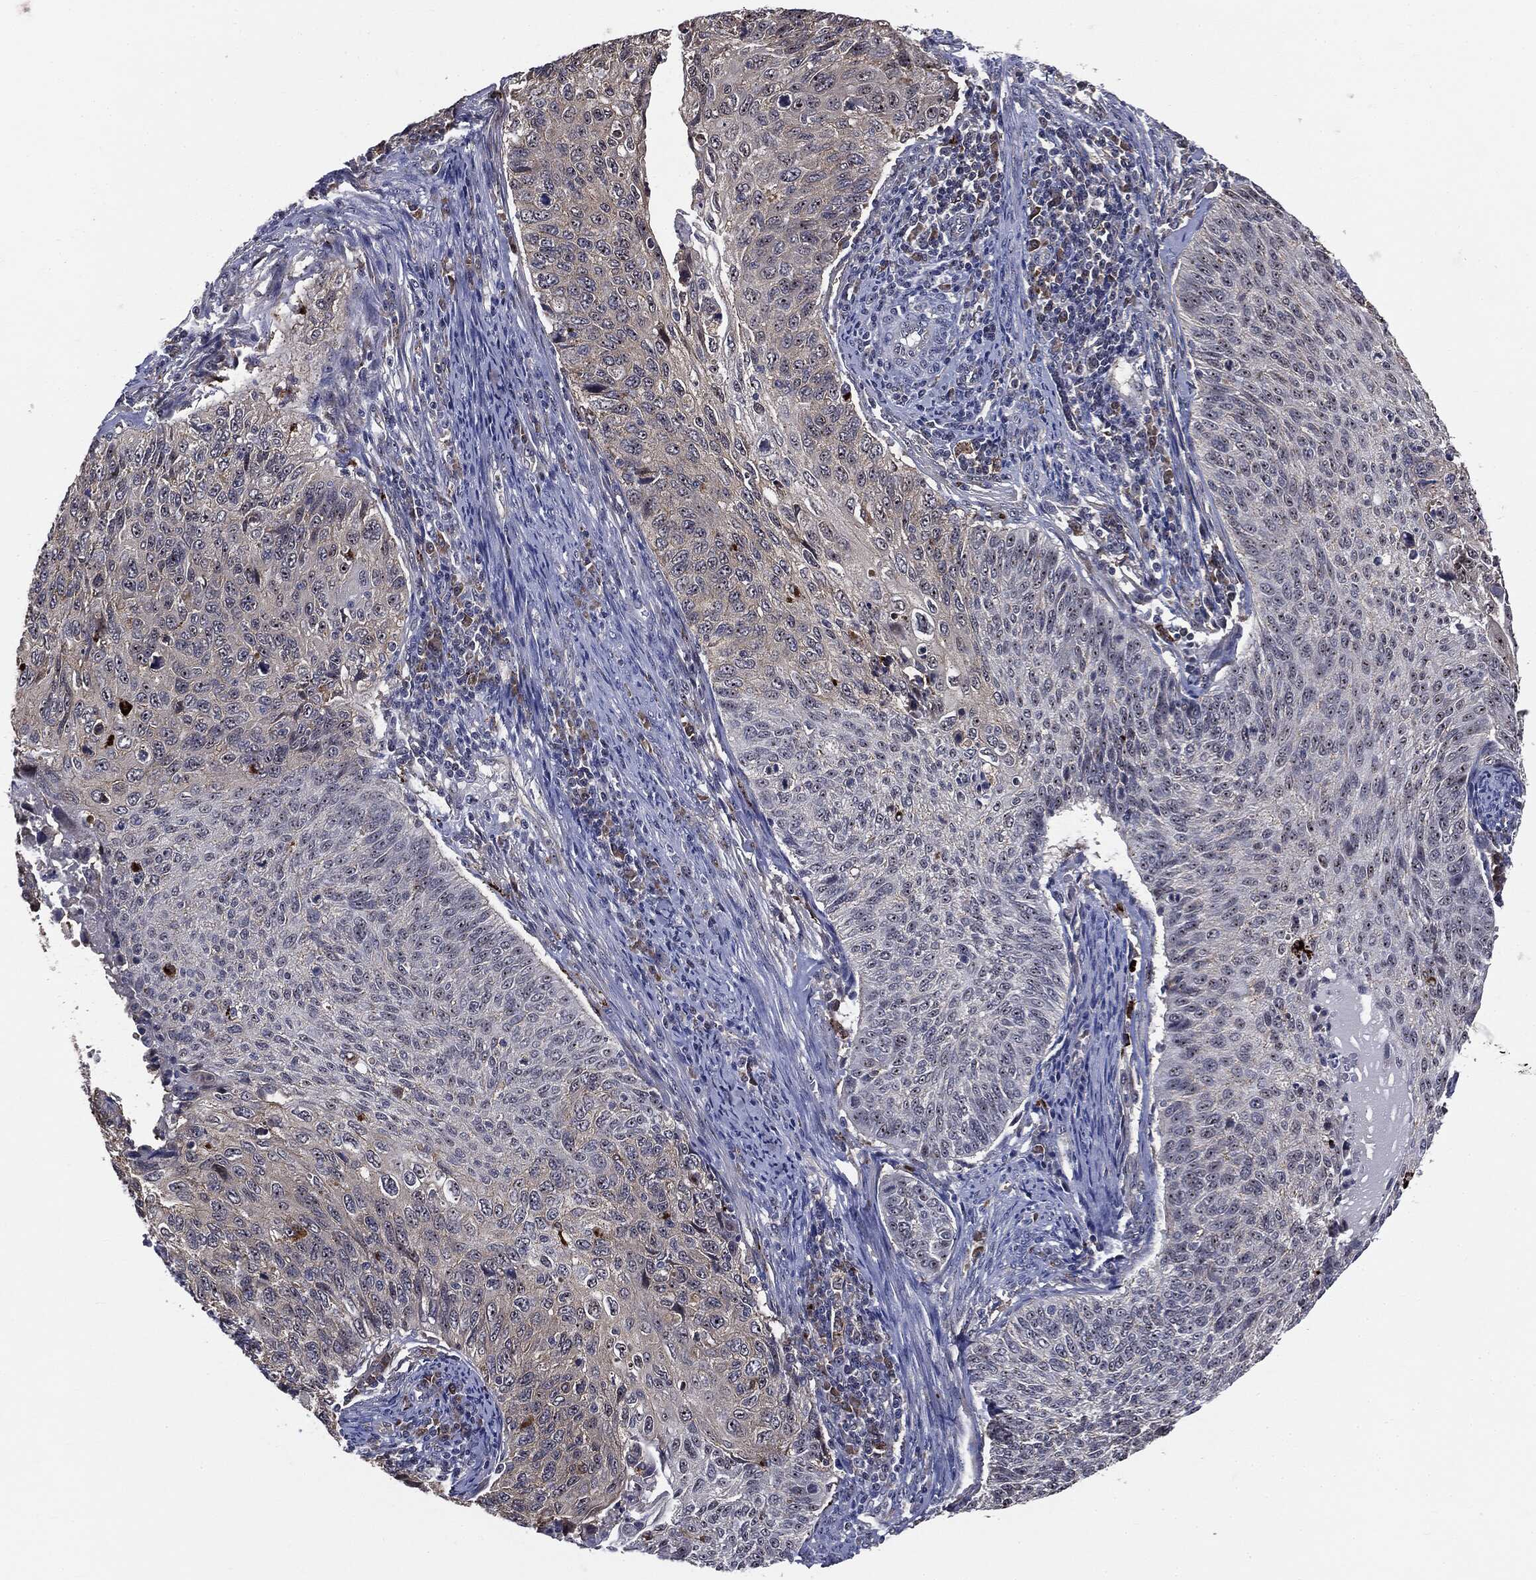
{"staining": {"intensity": "negative", "quantity": "none", "location": "none"}, "tissue": "cervical cancer", "cell_type": "Tumor cells", "image_type": "cancer", "snomed": [{"axis": "morphology", "description": "Squamous cell carcinoma, NOS"}, {"axis": "topography", "description": "Cervix"}], "caption": "Immunohistochemistry (IHC) histopathology image of cervical squamous cell carcinoma stained for a protein (brown), which shows no staining in tumor cells.", "gene": "TRMT1L", "patient": {"sex": "female", "age": 70}}